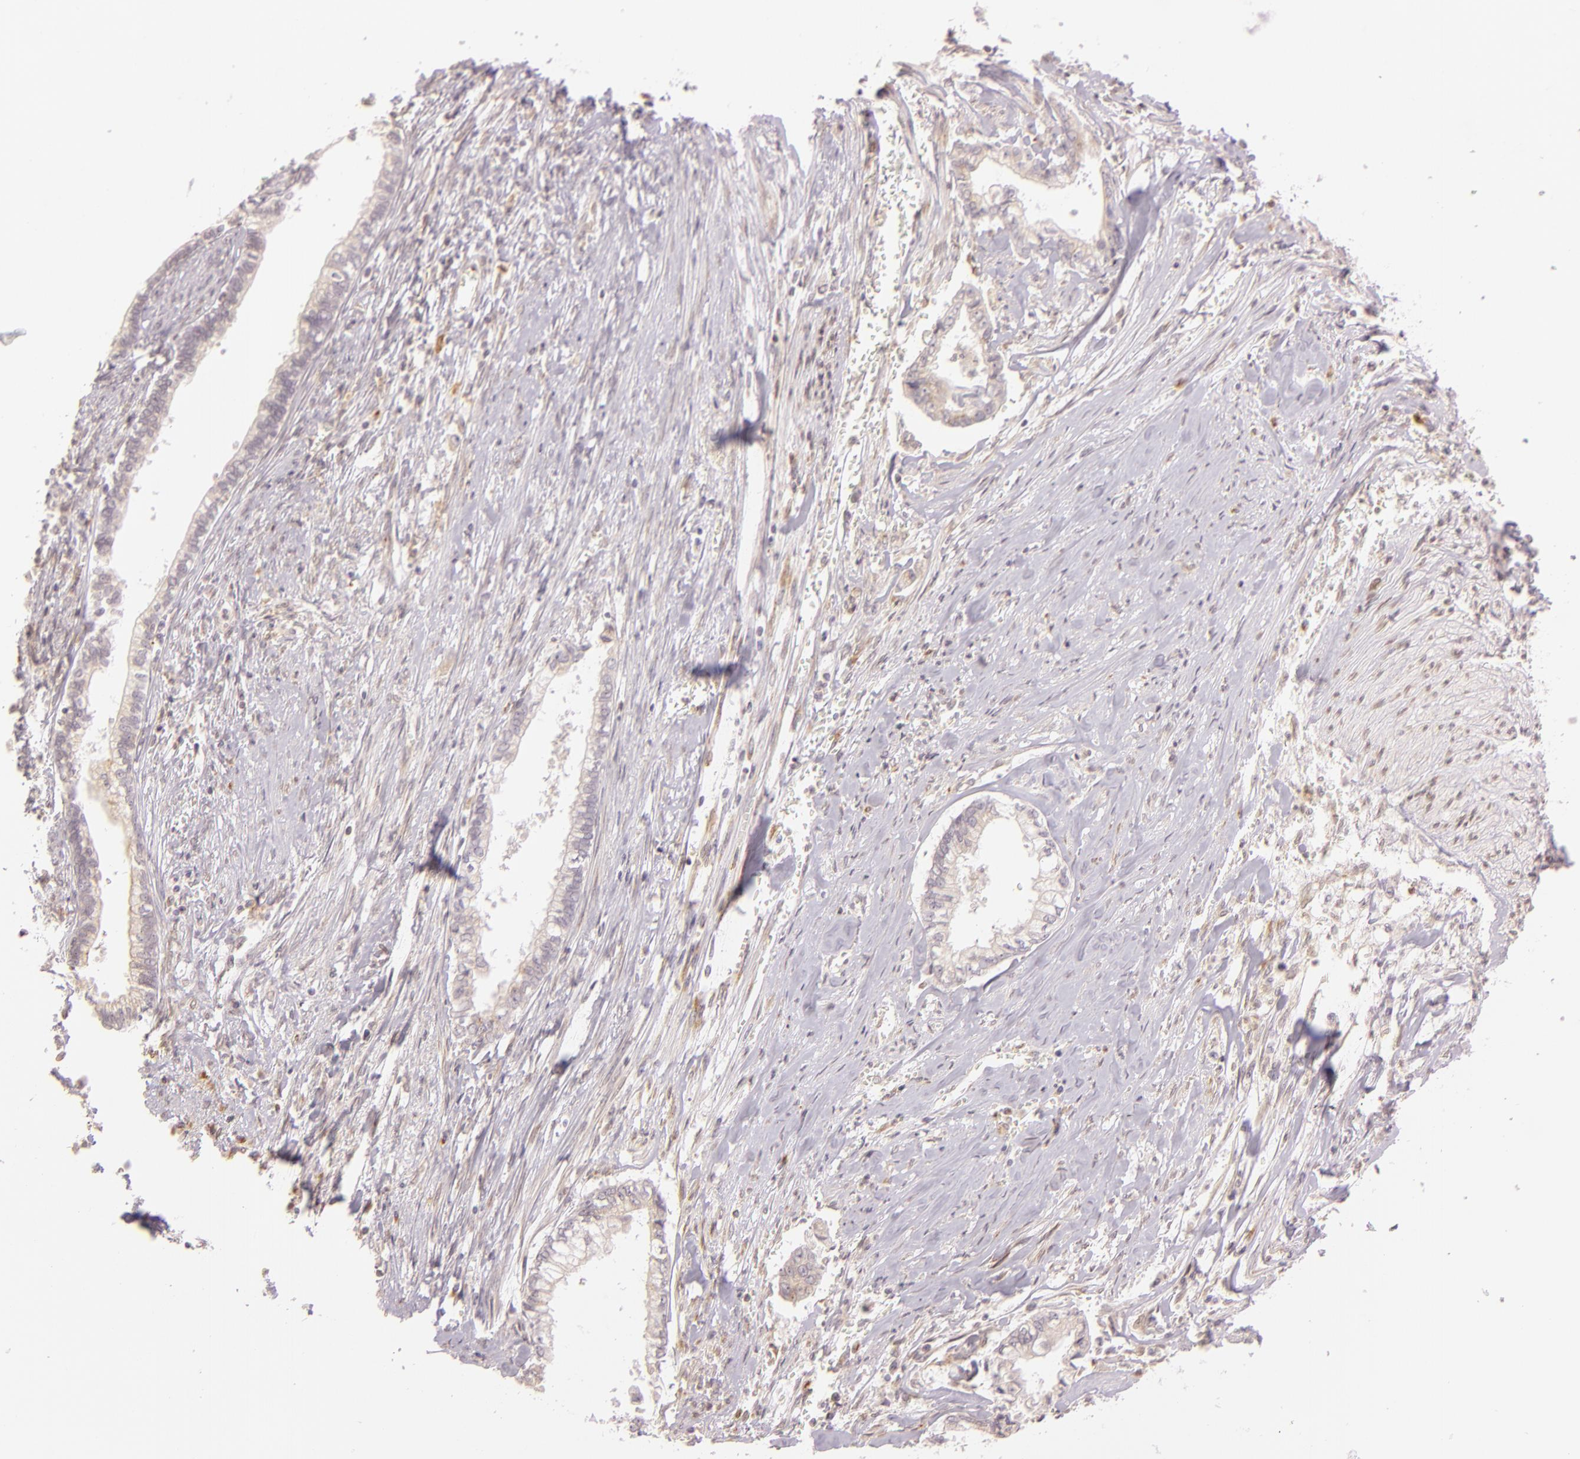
{"staining": {"intensity": "weak", "quantity": ">75%", "location": "cytoplasmic/membranous"}, "tissue": "liver cancer", "cell_type": "Tumor cells", "image_type": "cancer", "snomed": [{"axis": "morphology", "description": "Cholangiocarcinoma"}, {"axis": "topography", "description": "Liver"}], "caption": "Approximately >75% of tumor cells in human cholangiocarcinoma (liver) reveal weak cytoplasmic/membranous protein positivity as visualized by brown immunohistochemical staining.", "gene": "LGMN", "patient": {"sex": "male", "age": 57}}